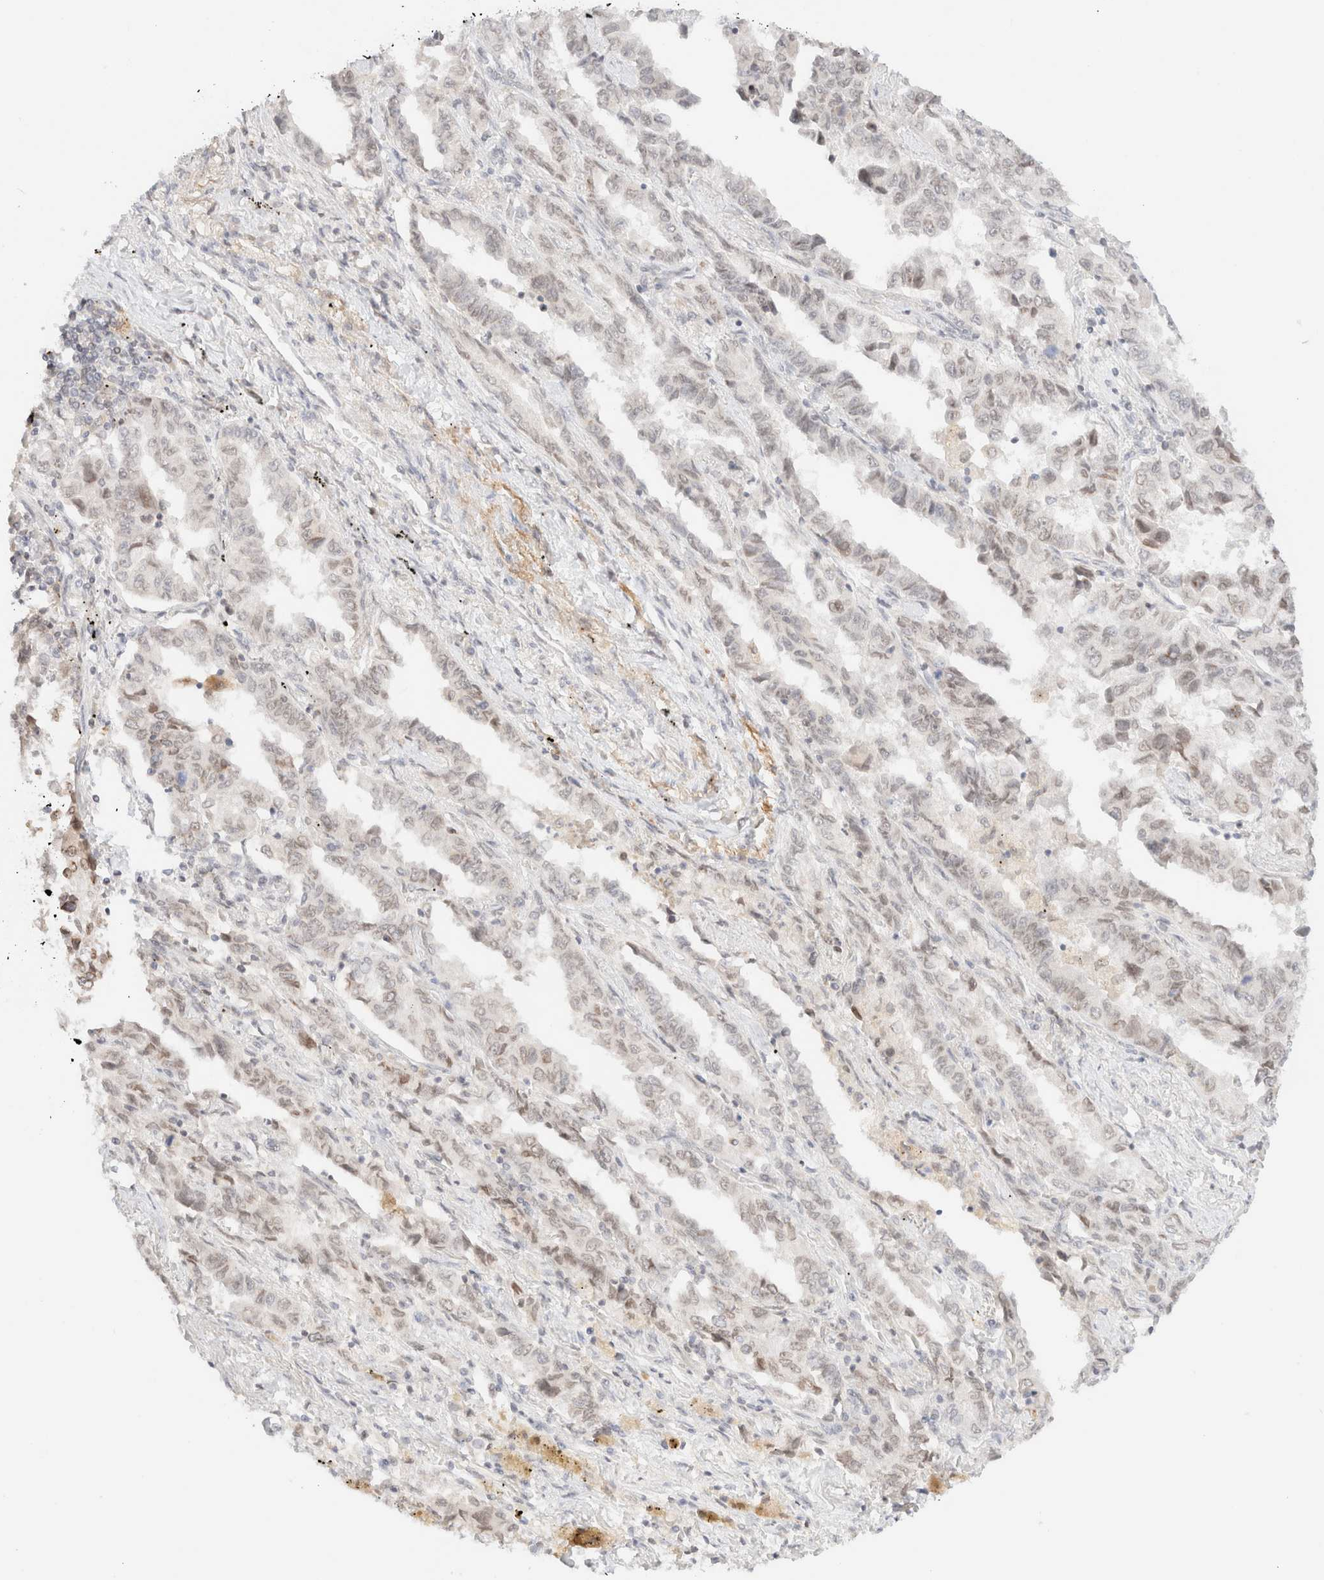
{"staining": {"intensity": "weak", "quantity": "25%-75%", "location": "cytoplasmic/membranous,nuclear"}, "tissue": "lung cancer", "cell_type": "Tumor cells", "image_type": "cancer", "snomed": [{"axis": "morphology", "description": "Adenocarcinoma, NOS"}, {"axis": "topography", "description": "Lung"}], "caption": "Human lung adenocarcinoma stained with a protein marker displays weak staining in tumor cells.", "gene": "ZNF770", "patient": {"sex": "female", "age": 51}}